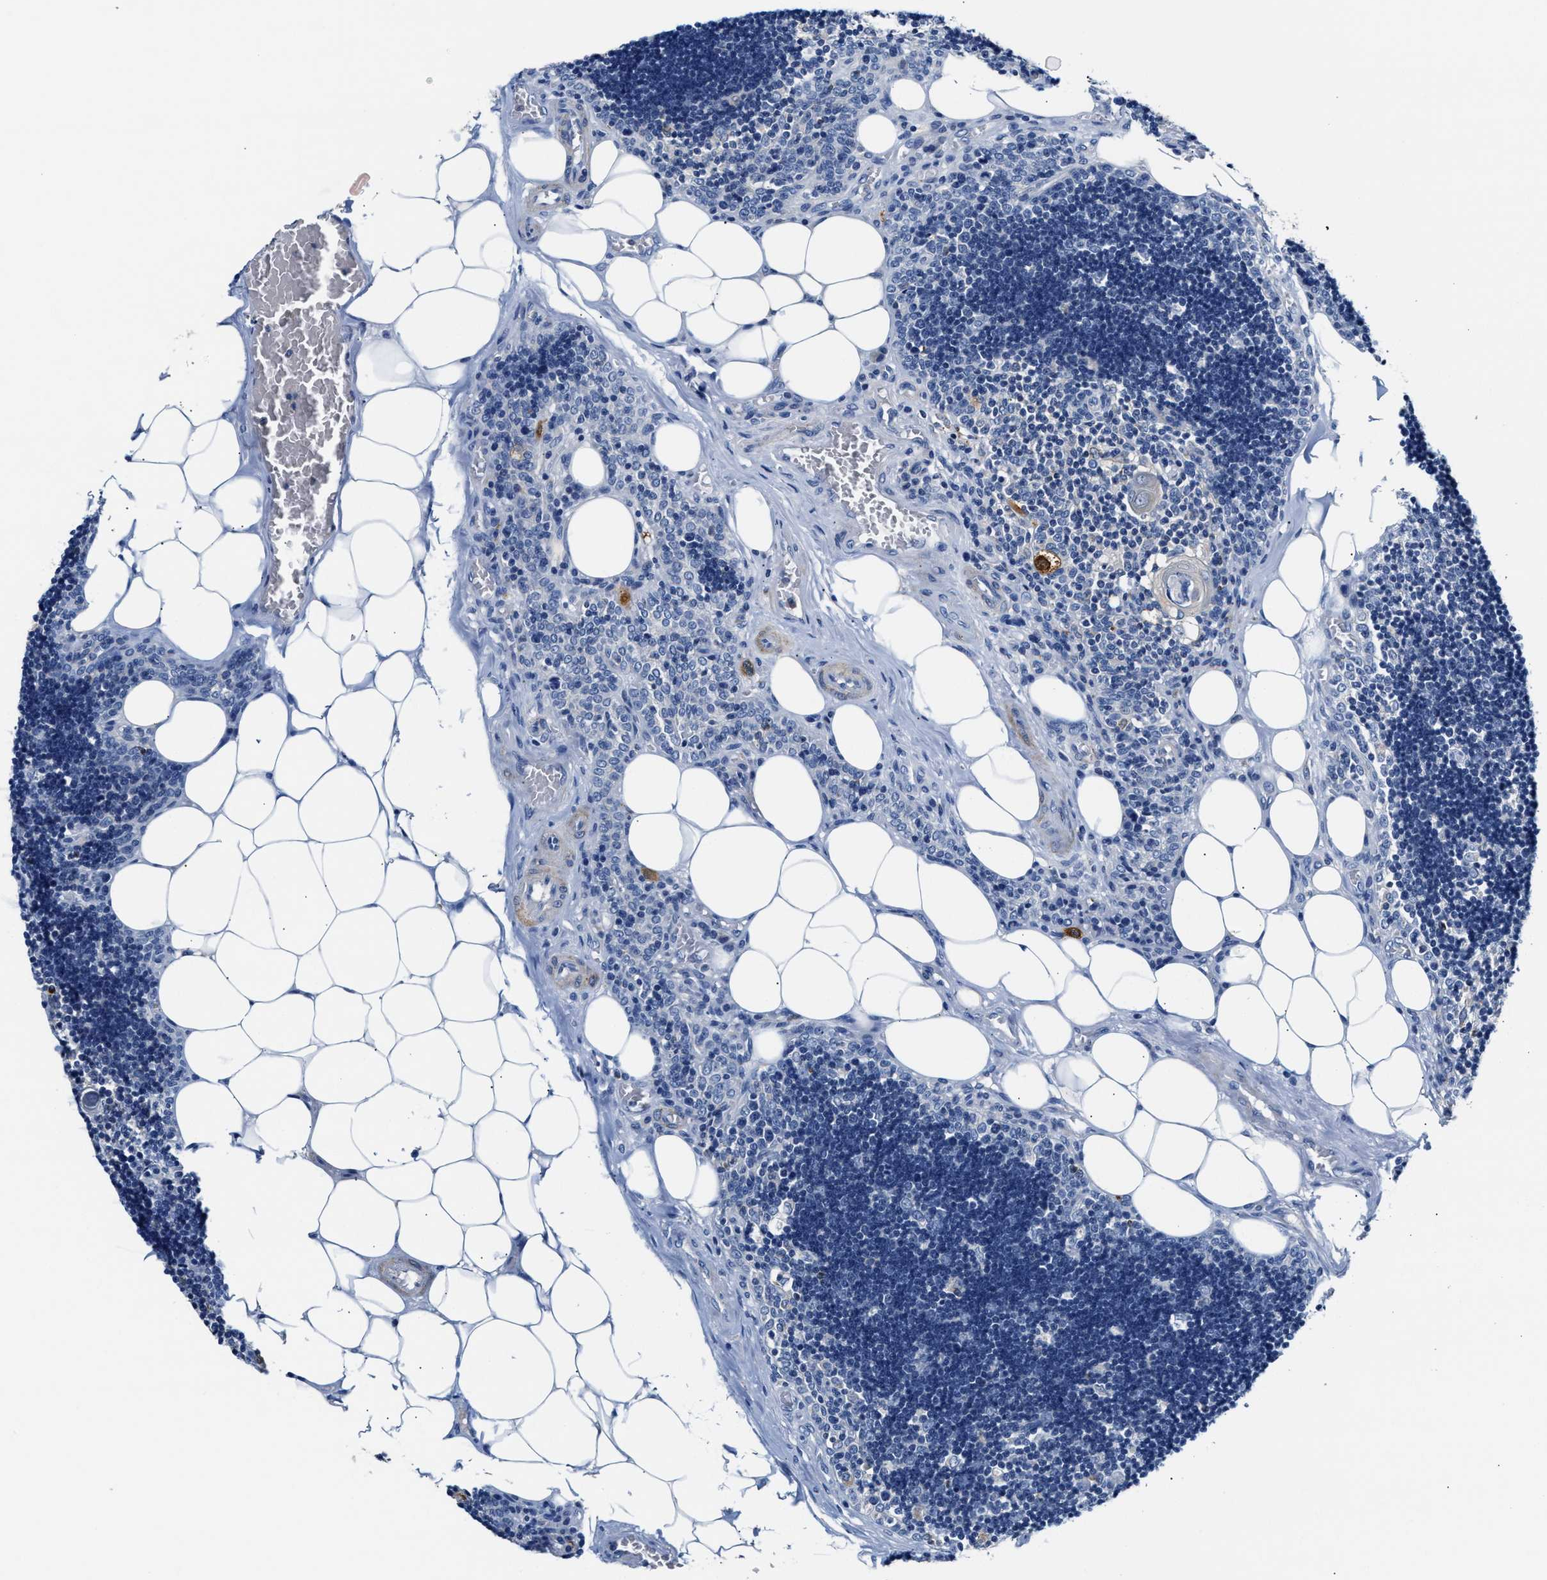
{"staining": {"intensity": "negative", "quantity": "none", "location": "none"}, "tissue": "lymph node", "cell_type": "Germinal center cells", "image_type": "normal", "snomed": [{"axis": "morphology", "description": "Normal tissue, NOS"}, {"axis": "topography", "description": "Lymph node"}], "caption": "The image reveals no significant staining in germinal center cells of lymph node. The staining was performed using DAB (3,3'-diaminobenzidine) to visualize the protein expression in brown, while the nuclei were stained in blue with hematoxylin (Magnification: 20x).", "gene": "TUT7", "patient": {"sex": "male", "age": 33}}